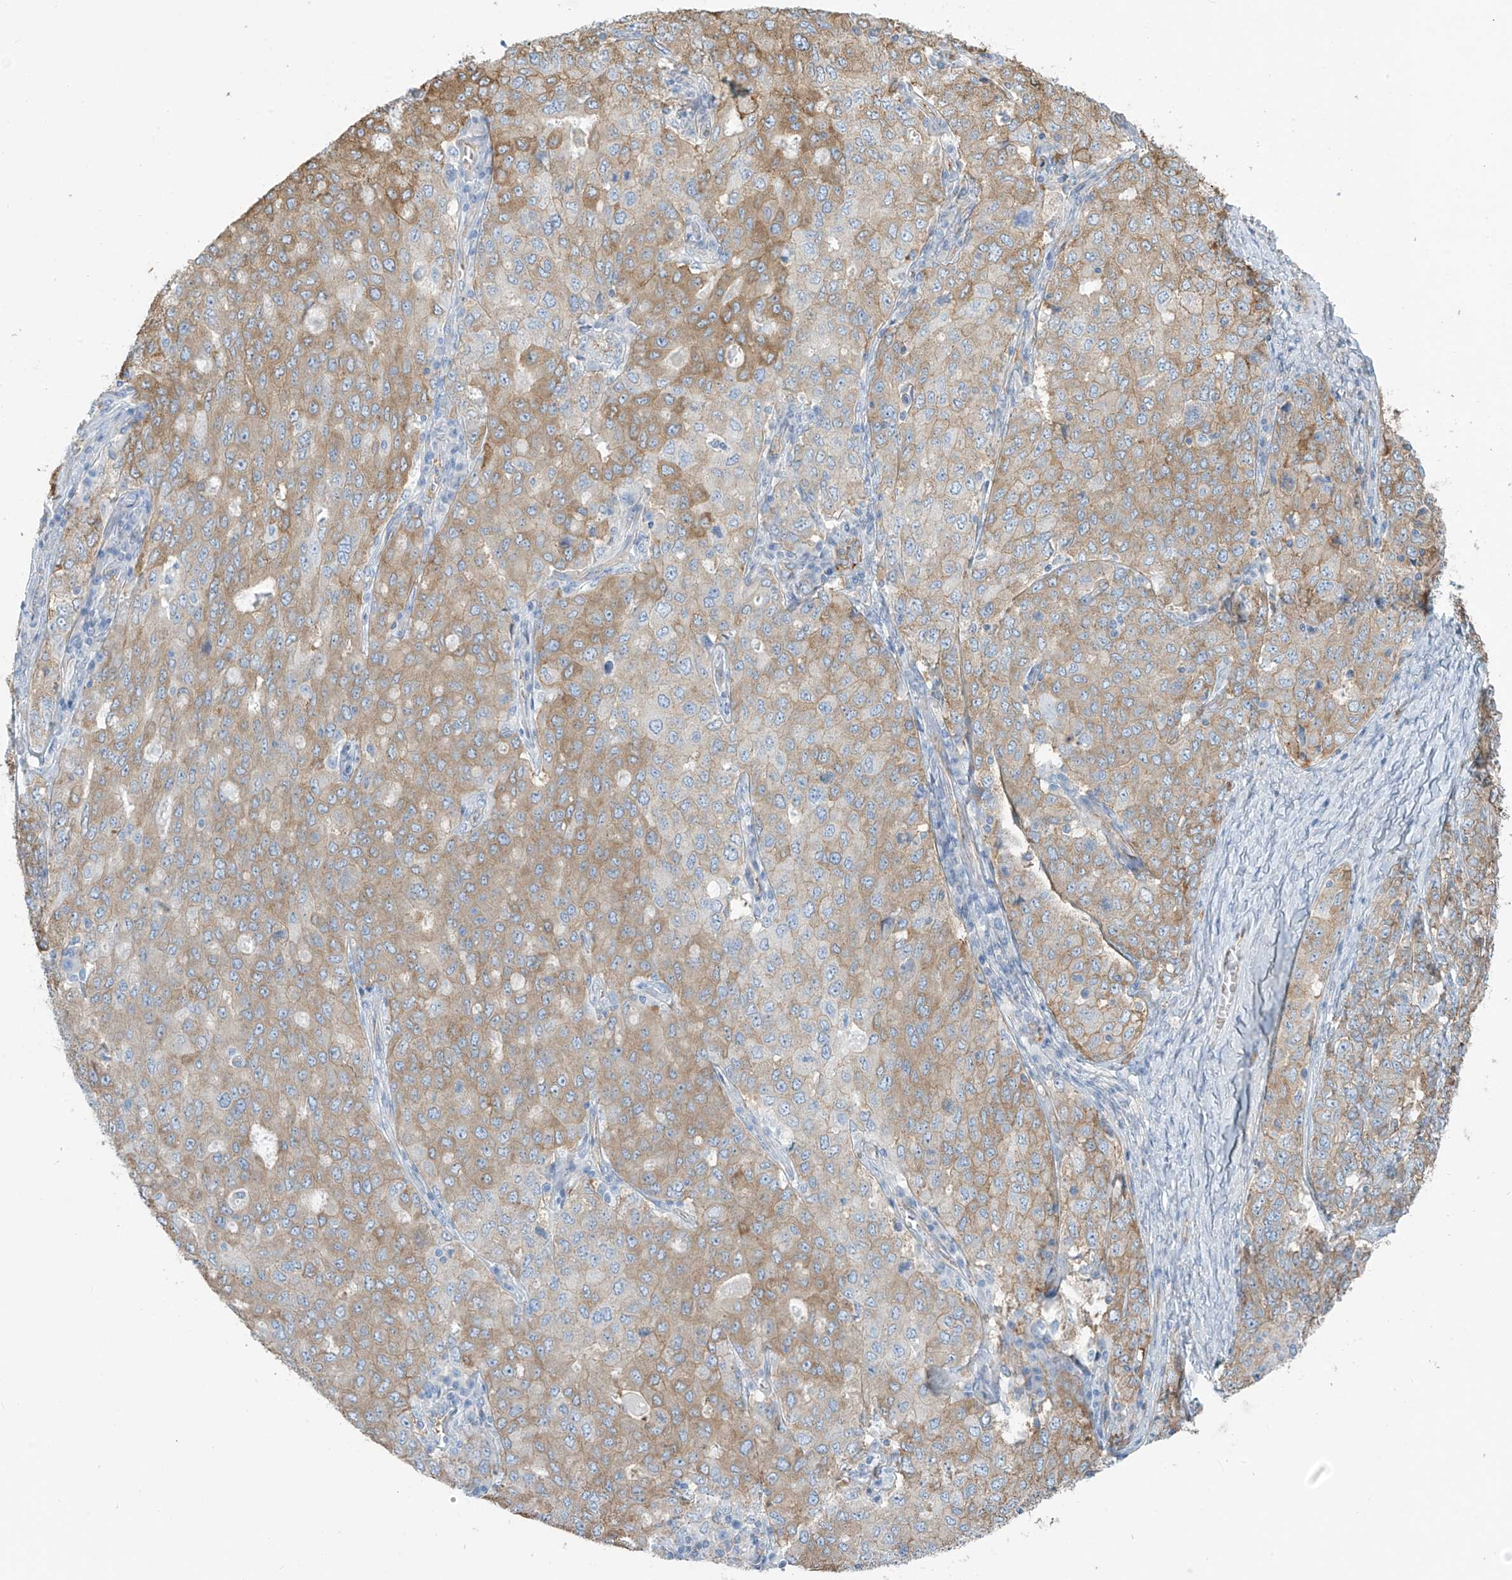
{"staining": {"intensity": "moderate", "quantity": ">75%", "location": "cytoplasmic/membranous"}, "tissue": "ovarian cancer", "cell_type": "Tumor cells", "image_type": "cancer", "snomed": [{"axis": "morphology", "description": "Carcinoma, endometroid"}, {"axis": "topography", "description": "Ovary"}], "caption": "IHC (DAB (3,3'-diaminobenzidine)) staining of ovarian endometroid carcinoma reveals moderate cytoplasmic/membranous protein positivity in approximately >75% of tumor cells.", "gene": "ZNF846", "patient": {"sex": "female", "age": 62}}